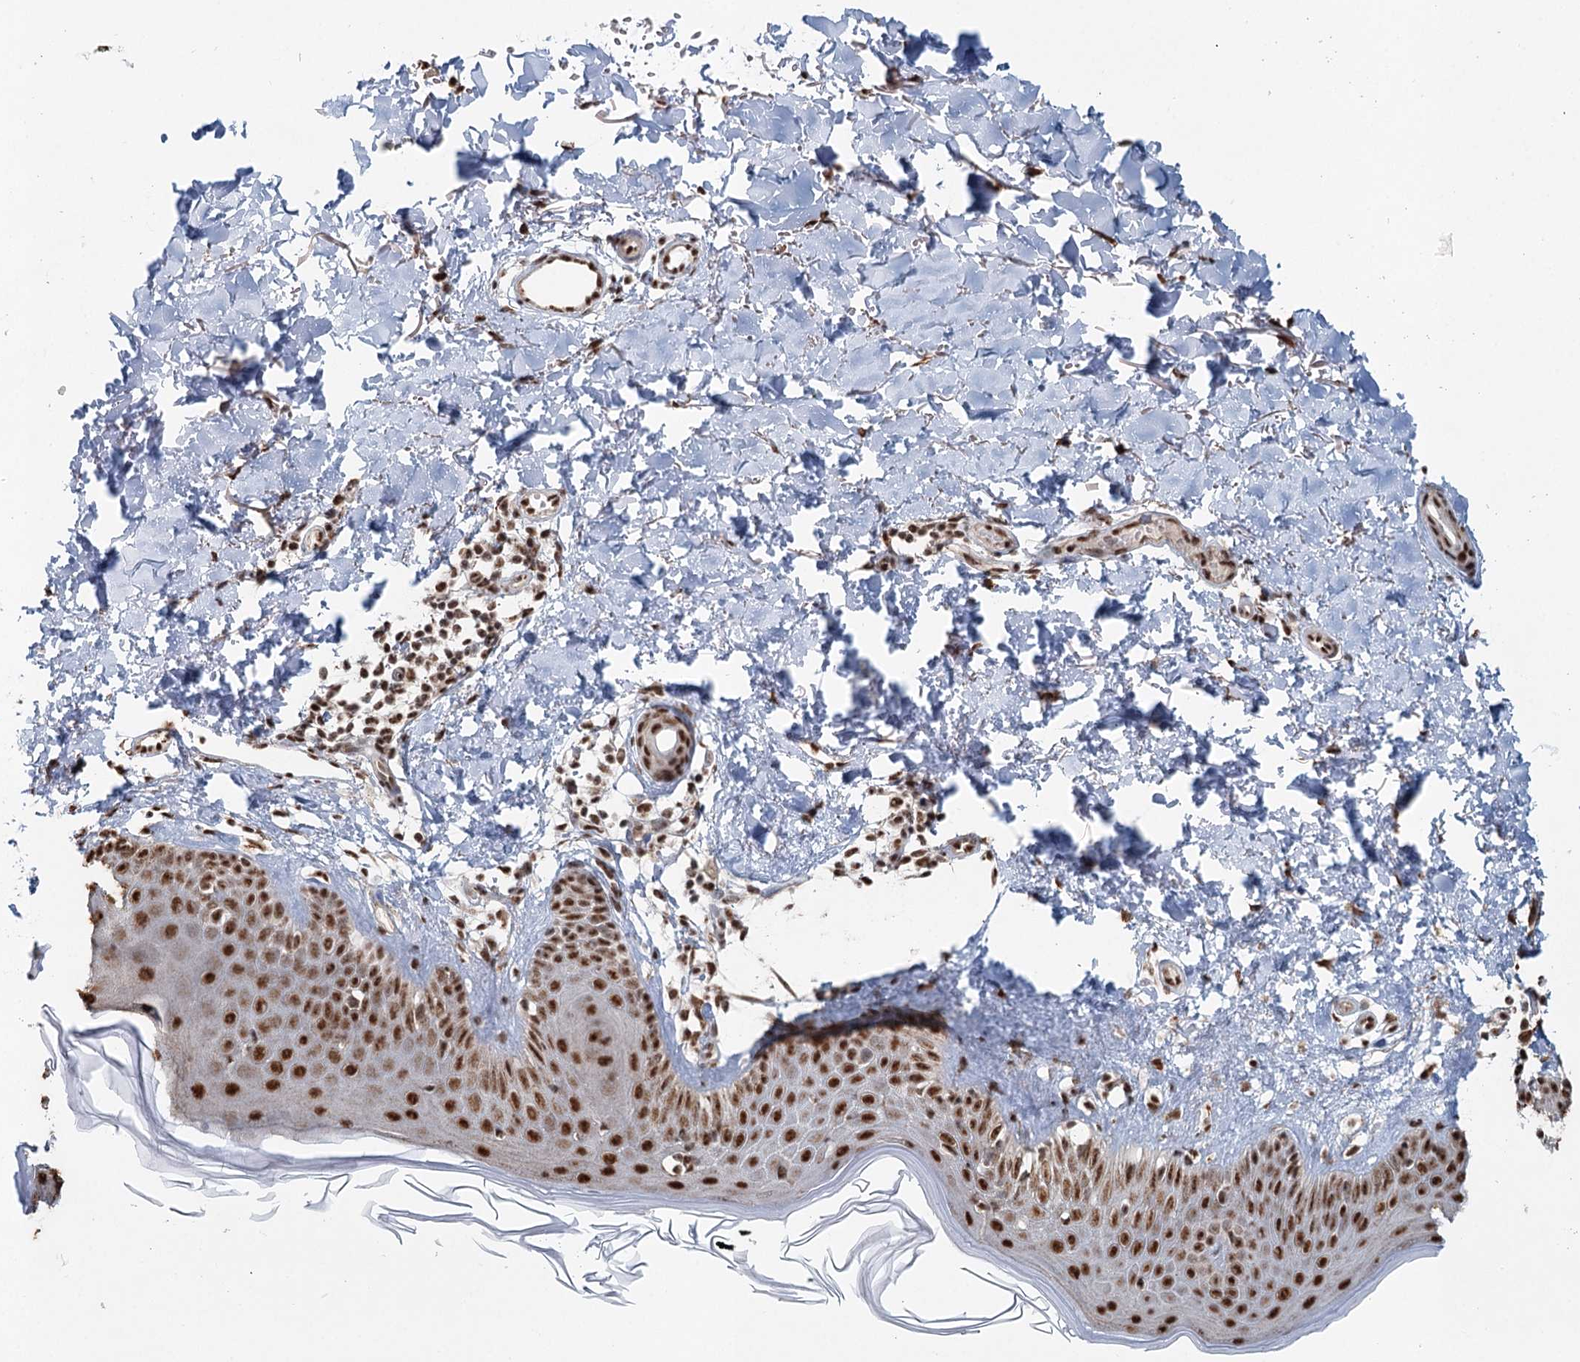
{"staining": {"intensity": "strong", "quantity": ">75%", "location": "nuclear"}, "tissue": "skin", "cell_type": "Fibroblasts", "image_type": "normal", "snomed": [{"axis": "morphology", "description": "Normal tissue, NOS"}, {"axis": "topography", "description": "Skin"}], "caption": "Skin stained with IHC shows strong nuclear expression in about >75% of fibroblasts. The staining is performed using DAB (3,3'-diaminobenzidine) brown chromogen to label protein expression. The nuclei are counter-stained blue using hematoxylin.", "gene": "GPALPP1", "patient": {"sex": "male", "age": 52}}